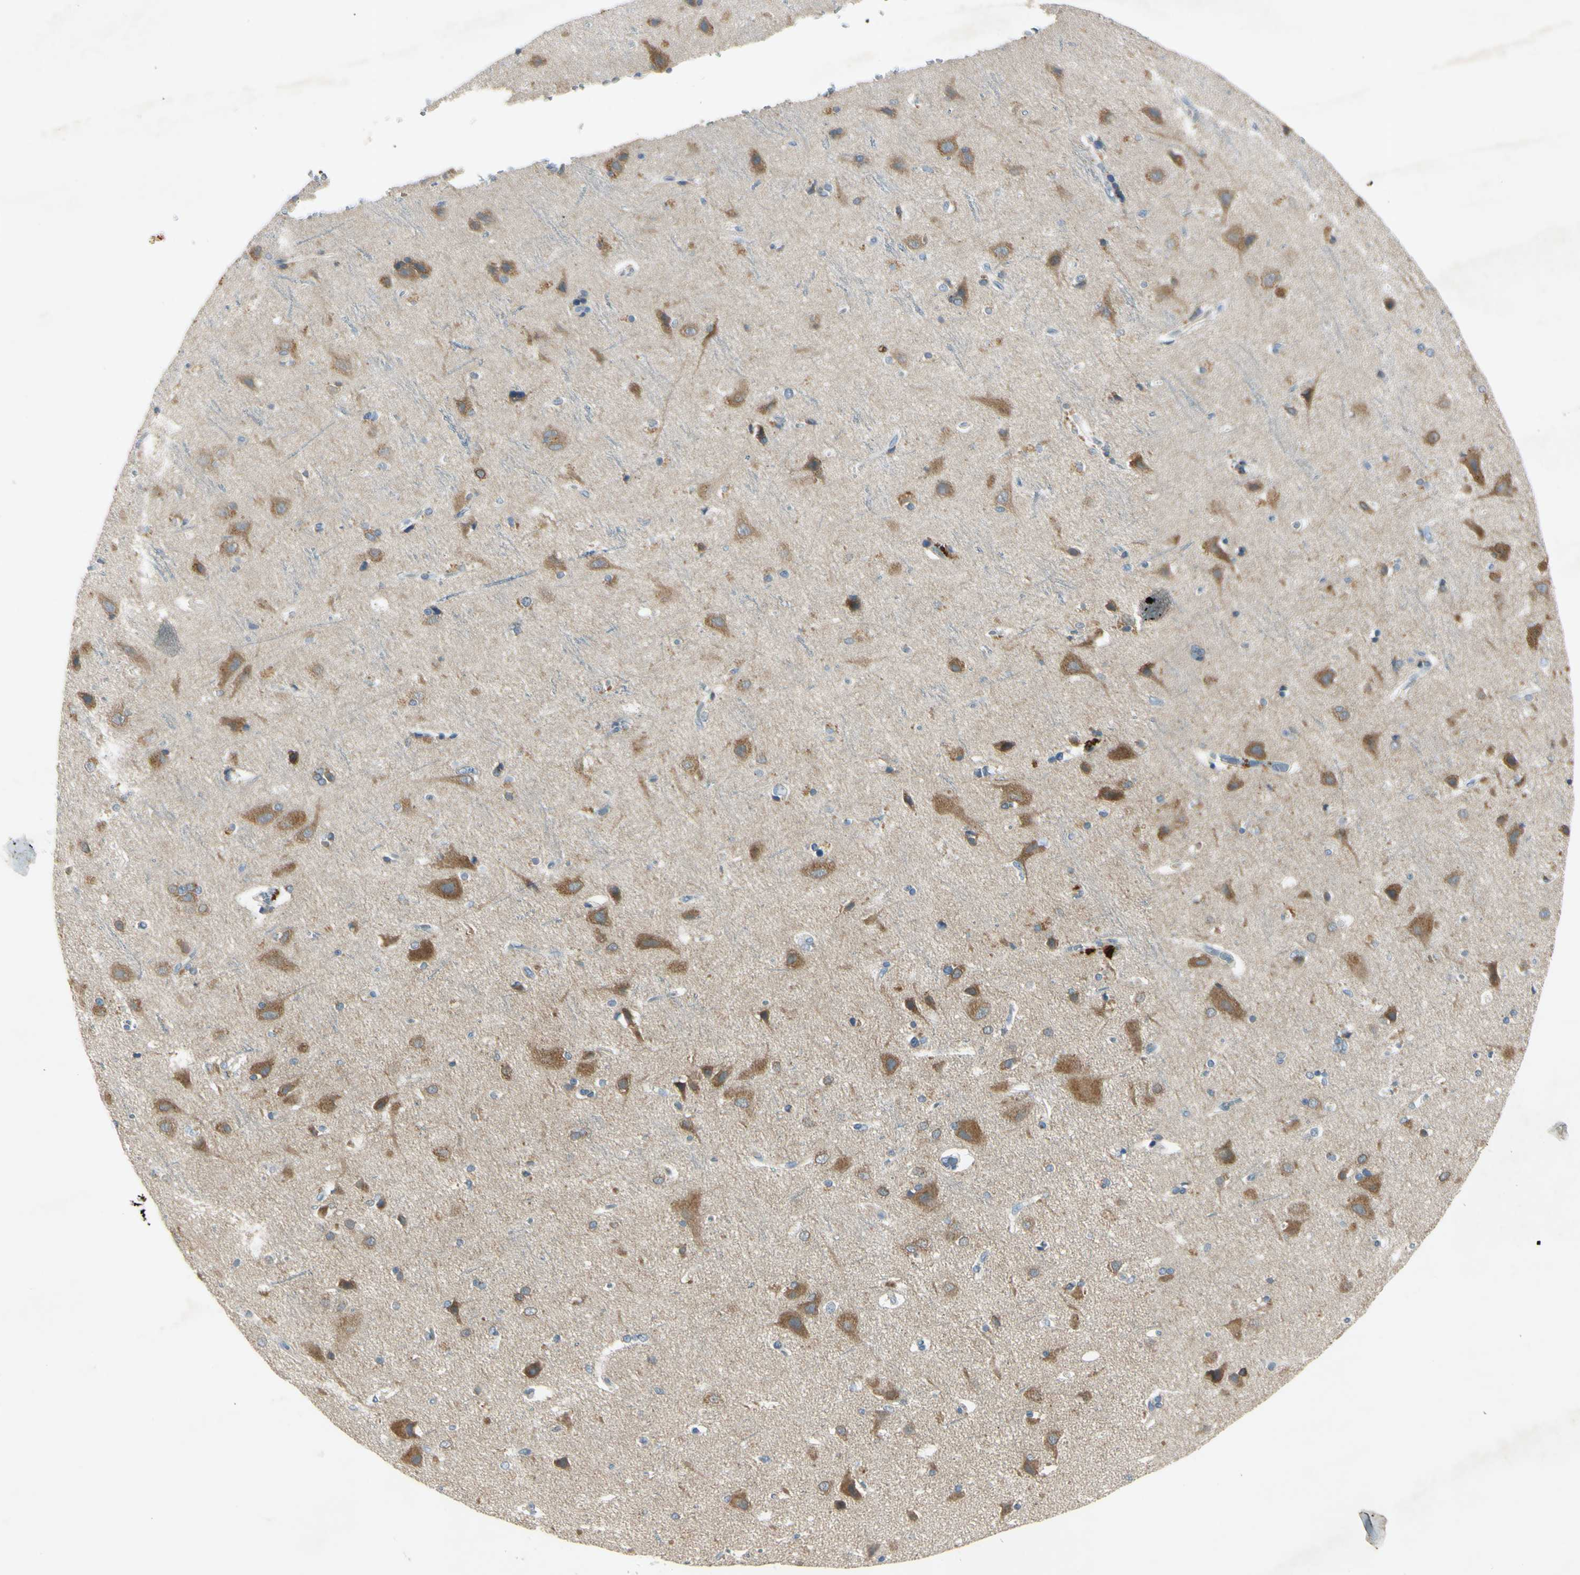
{"staining": {"intensity": "negative", "quantity": "none", "location": "none"}, "tissue": "cerebral cortex", "cell_type": "Endothelial cells", "image_type": "normal", "snomed": [{"axis": "morphology", "description": "Normal tissue, NOS"}, {"axis": "topography", "description": "Cerebral cortex"}], "caption": "High magnification brightfield microscopy of benign cerebral cortex stained with DAB (3,3'-diaminobenzidine) (brown) and counterstained with hematoxylin (blue): endothelial cells show no significant expression.", "gene": "AATK", "patient": {"sex": "female", "age": 54}}